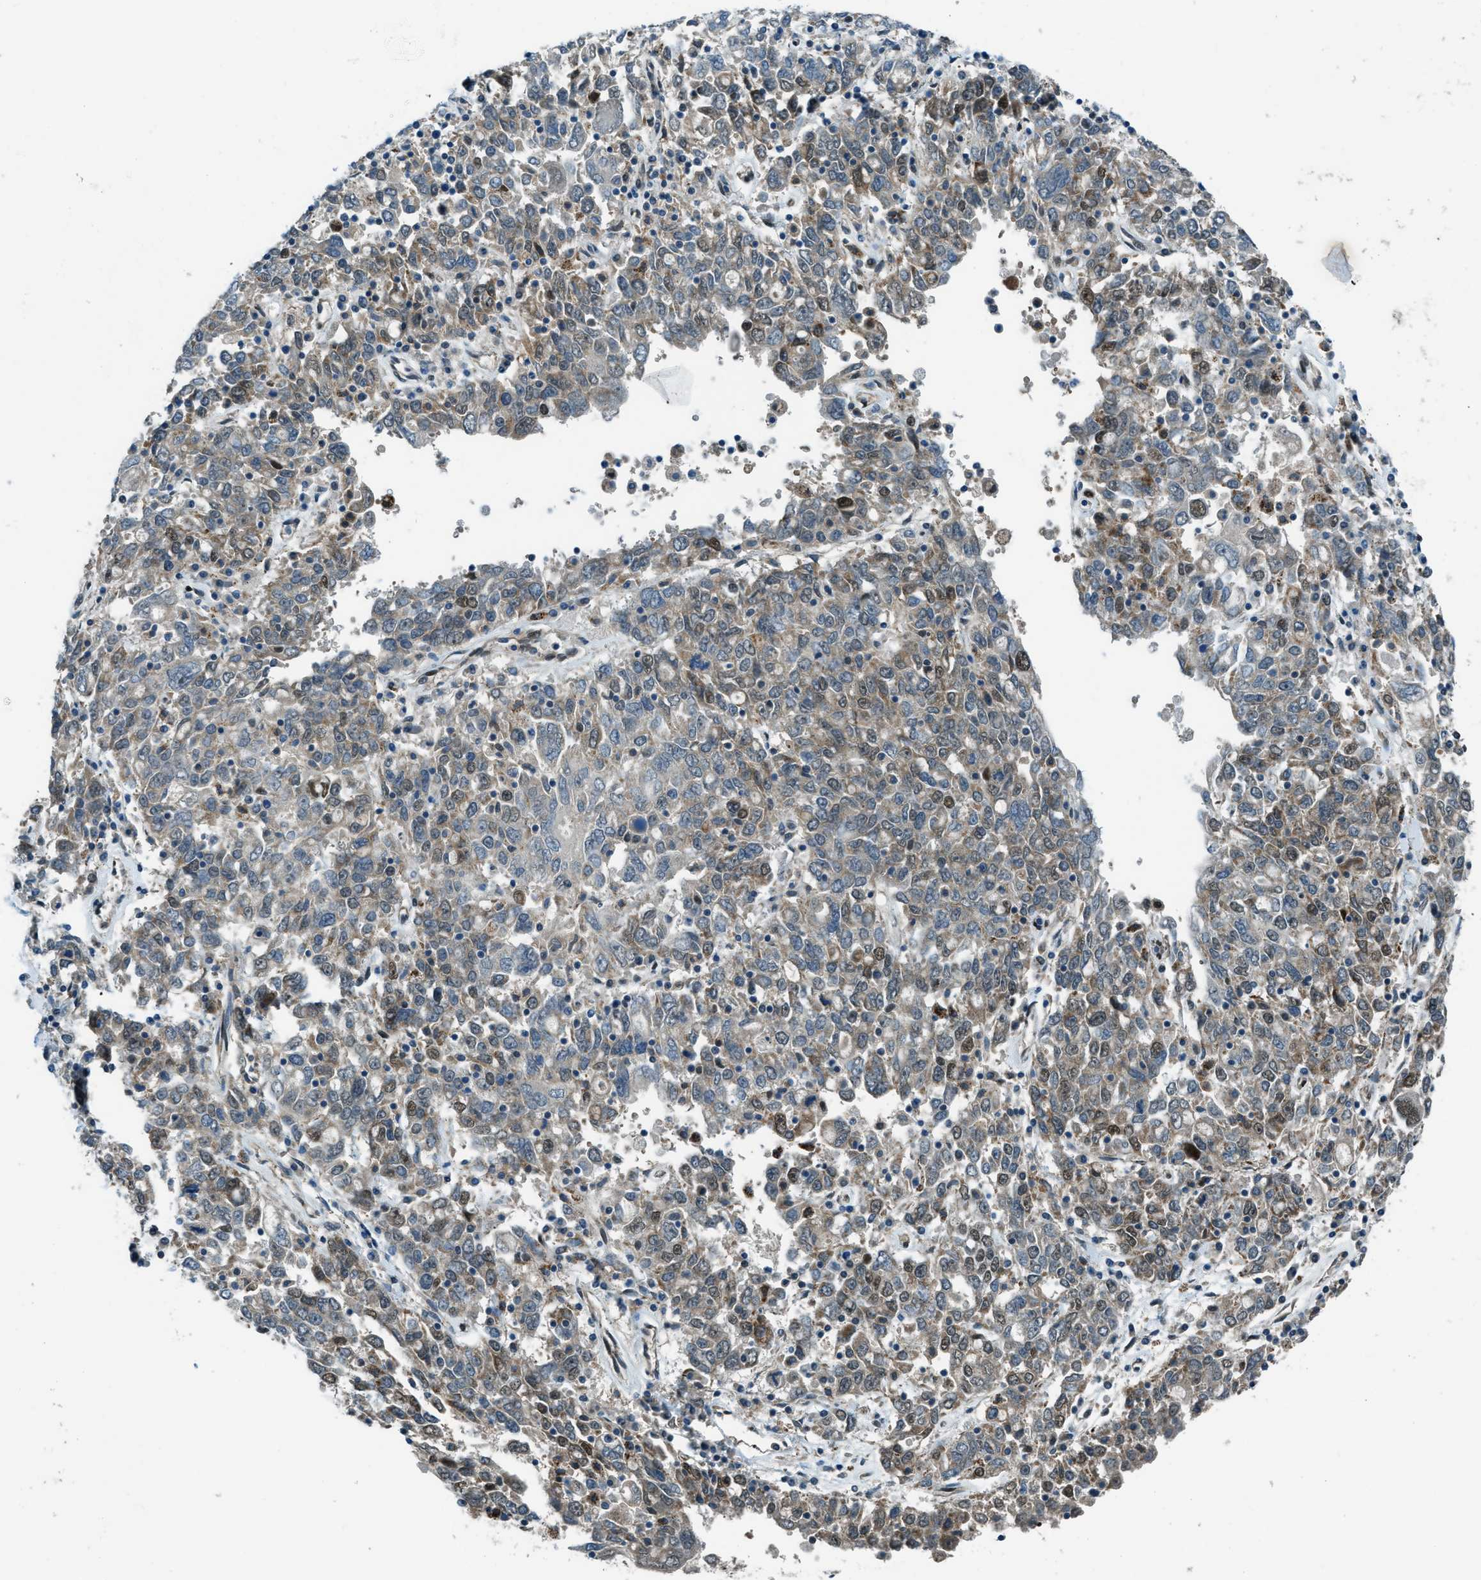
{"staining": {"intensity": "weak", "quantity": "<25%", "location": "cytoplasmic/membranous"}, "tissue": "ovarian cancer", "cell_type": "Tumor cells", "image_type": "cancer", "snomed": [{"axis": "morphology", "description": "Carcinoma, endometroid"}, {"axis": "topography", "description": "Ovary"}], "caption": "Tumor cells are negative for protein expression in human endometroid carcinoma (ovarian). The staining was performed using DAB (3,3'-diaminobenzidine) to visualize the protein expression in brown, while the nuclei were stained in blue with hematoxylin (Magnification: 20x).", "gene": "NPEPL1", "patient": {"sex": "female", "age": 62}}